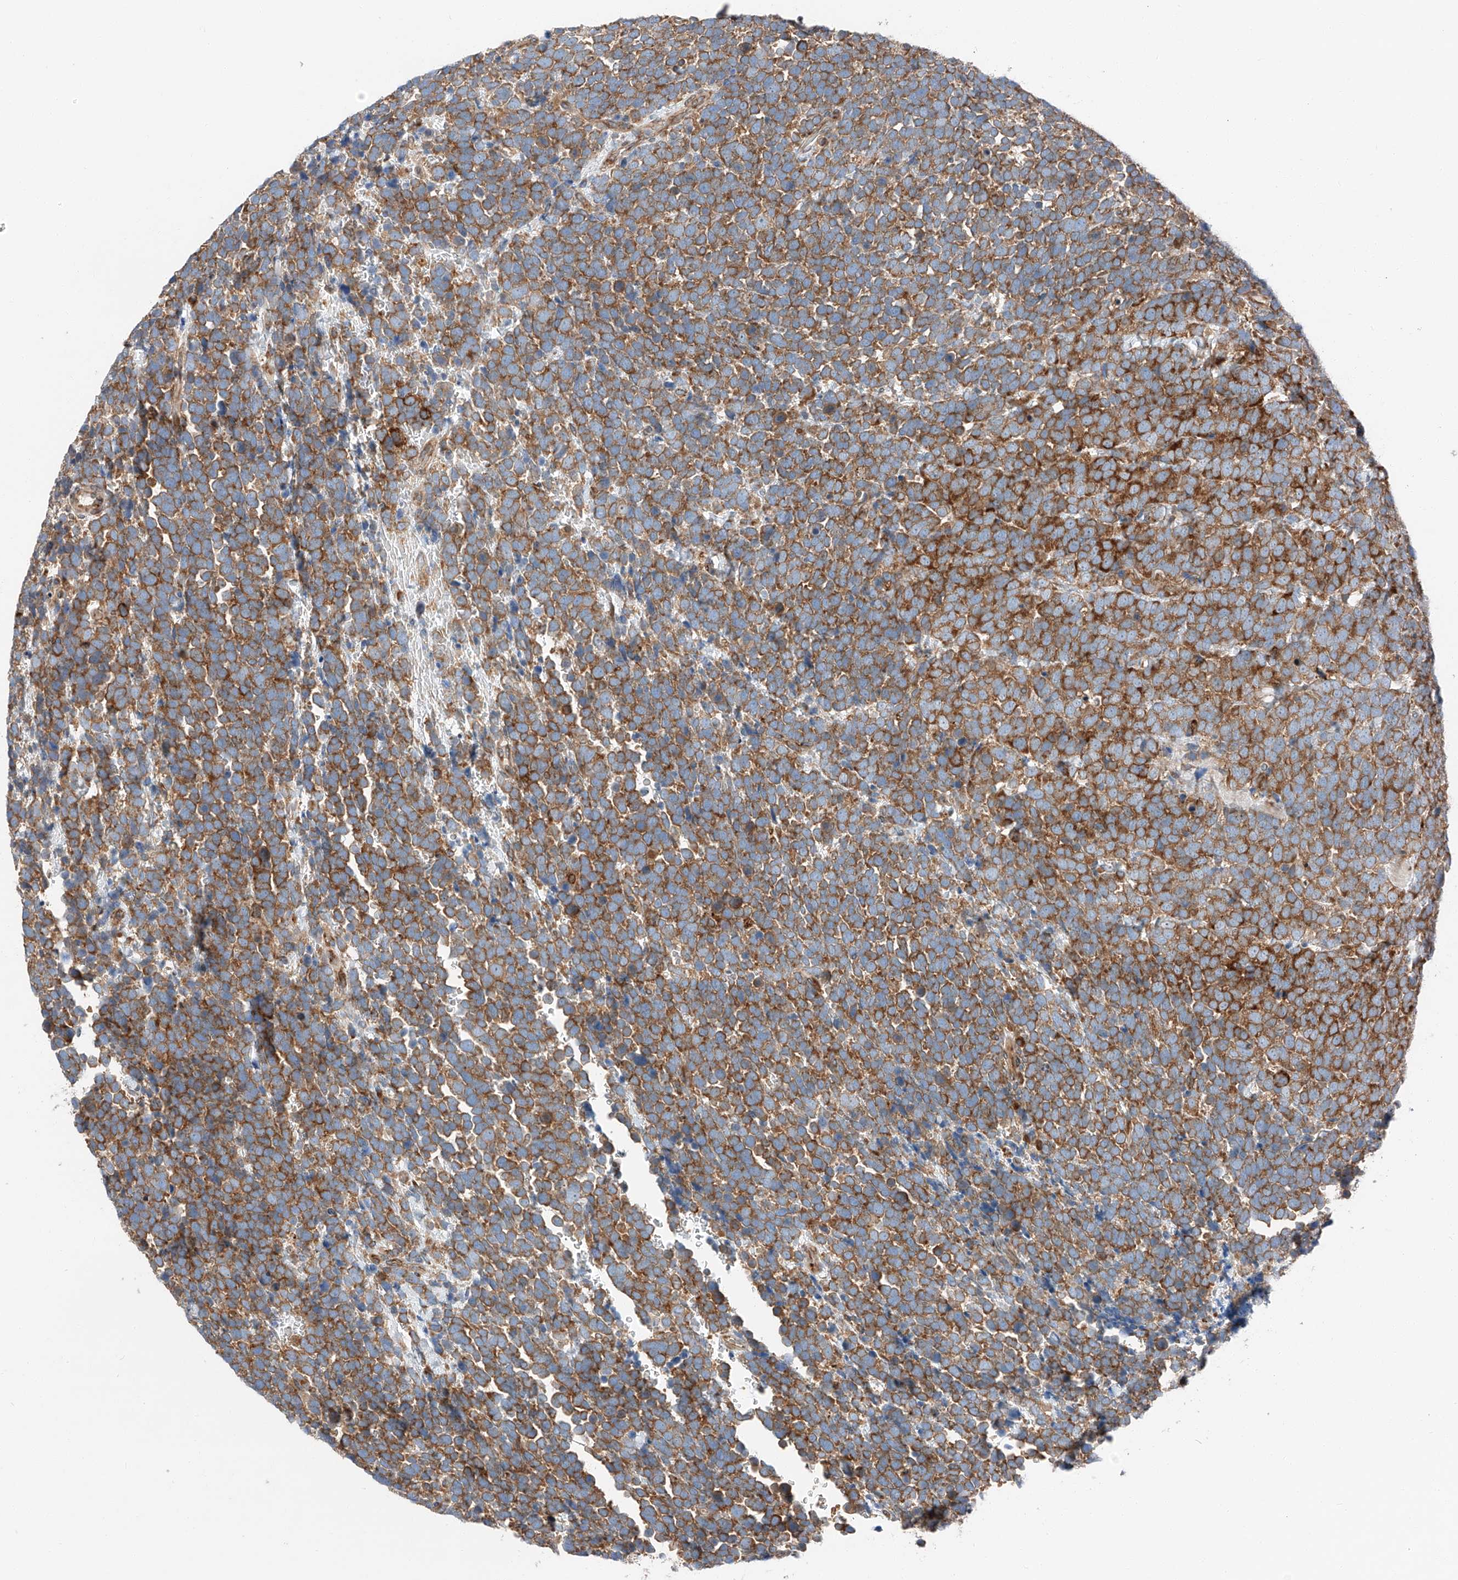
{"staining": {"intensity": "strong", "quantity": ">75%", "location": "cytoplasmic/membranous"}, "tissue": "urothelial cancer", "cell_type": "Tumor cells", "image_type": "cancer", "snomed": [{"axis": "morphology", "description": "Urothelial carcinoma, High grade"}, {"axis": "topography", "description": "Urinary bladder"}], "caption": "Protein staining of urothelial cancer tissue shows strong cytoplasmic/membranous expression in about >75% of tumor cells. Using DAB (brown) and hematoxylin (blue) stains, captured at high magnification using brightfield microscopy.", "gene": "ZC3H15", "patient": {"sex": "female", "age": 82}}